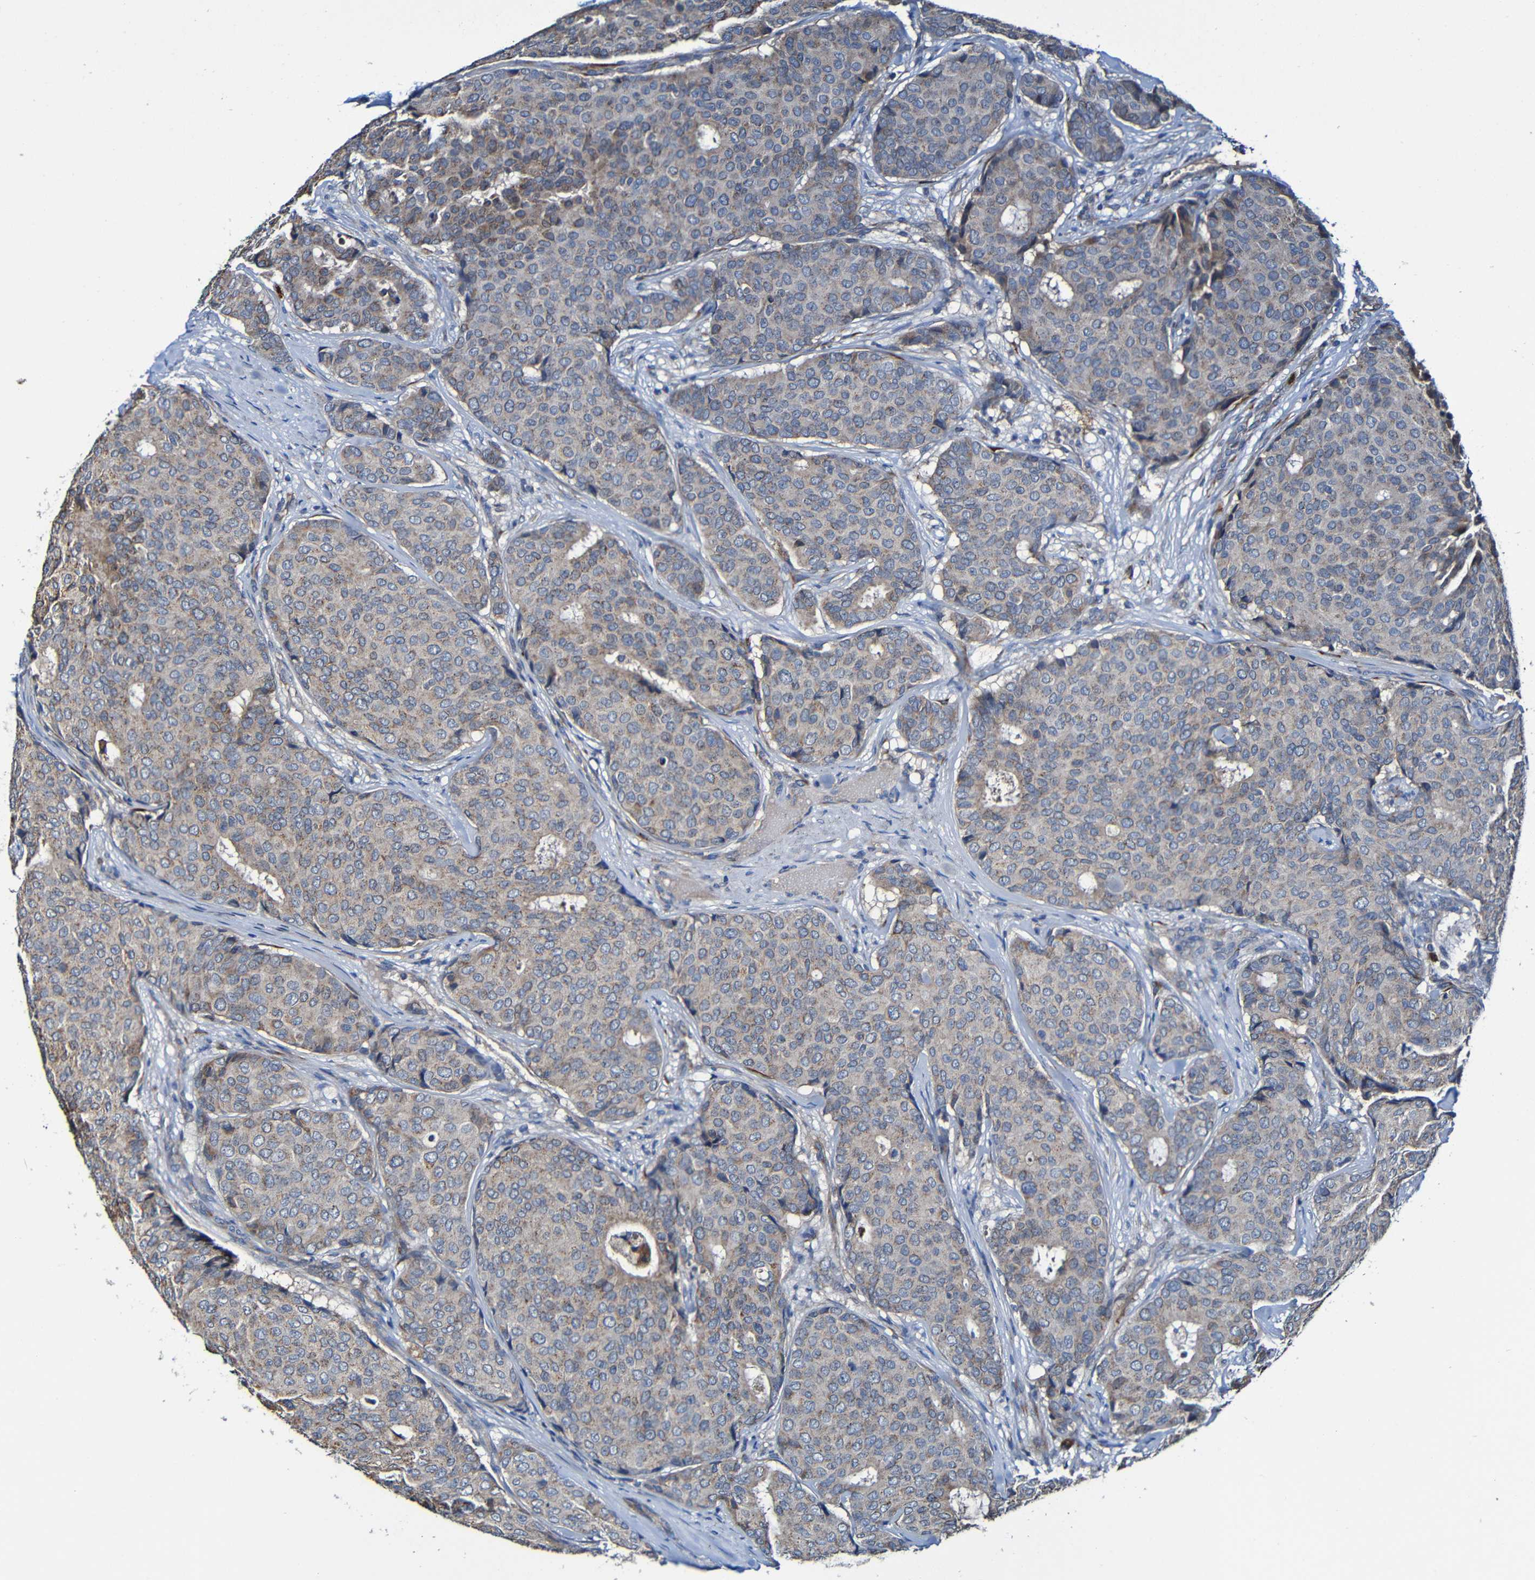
{"staining": {"intensity": "weak", "quantity": ">75%", "location": "cytoplasmic/membranous"}, "tissue": "breast cancer", "cell_type": "Tumor cells", "image_type": "cancer", "snomed": [{"axis": "morphology", "description": "Duct carcinoma"}, {"axis": "topography", "description": "Breast"}], "caption": "A micrograph showing weak cytoplasmic/membranous positivity in approximately >75% of tumor cells in breast infiltrating ductal carcinoma, as visualized by brown immunohistochemical staining.", "gene": "ADAM15", "patient": {"sex": "female", "age": 75}}